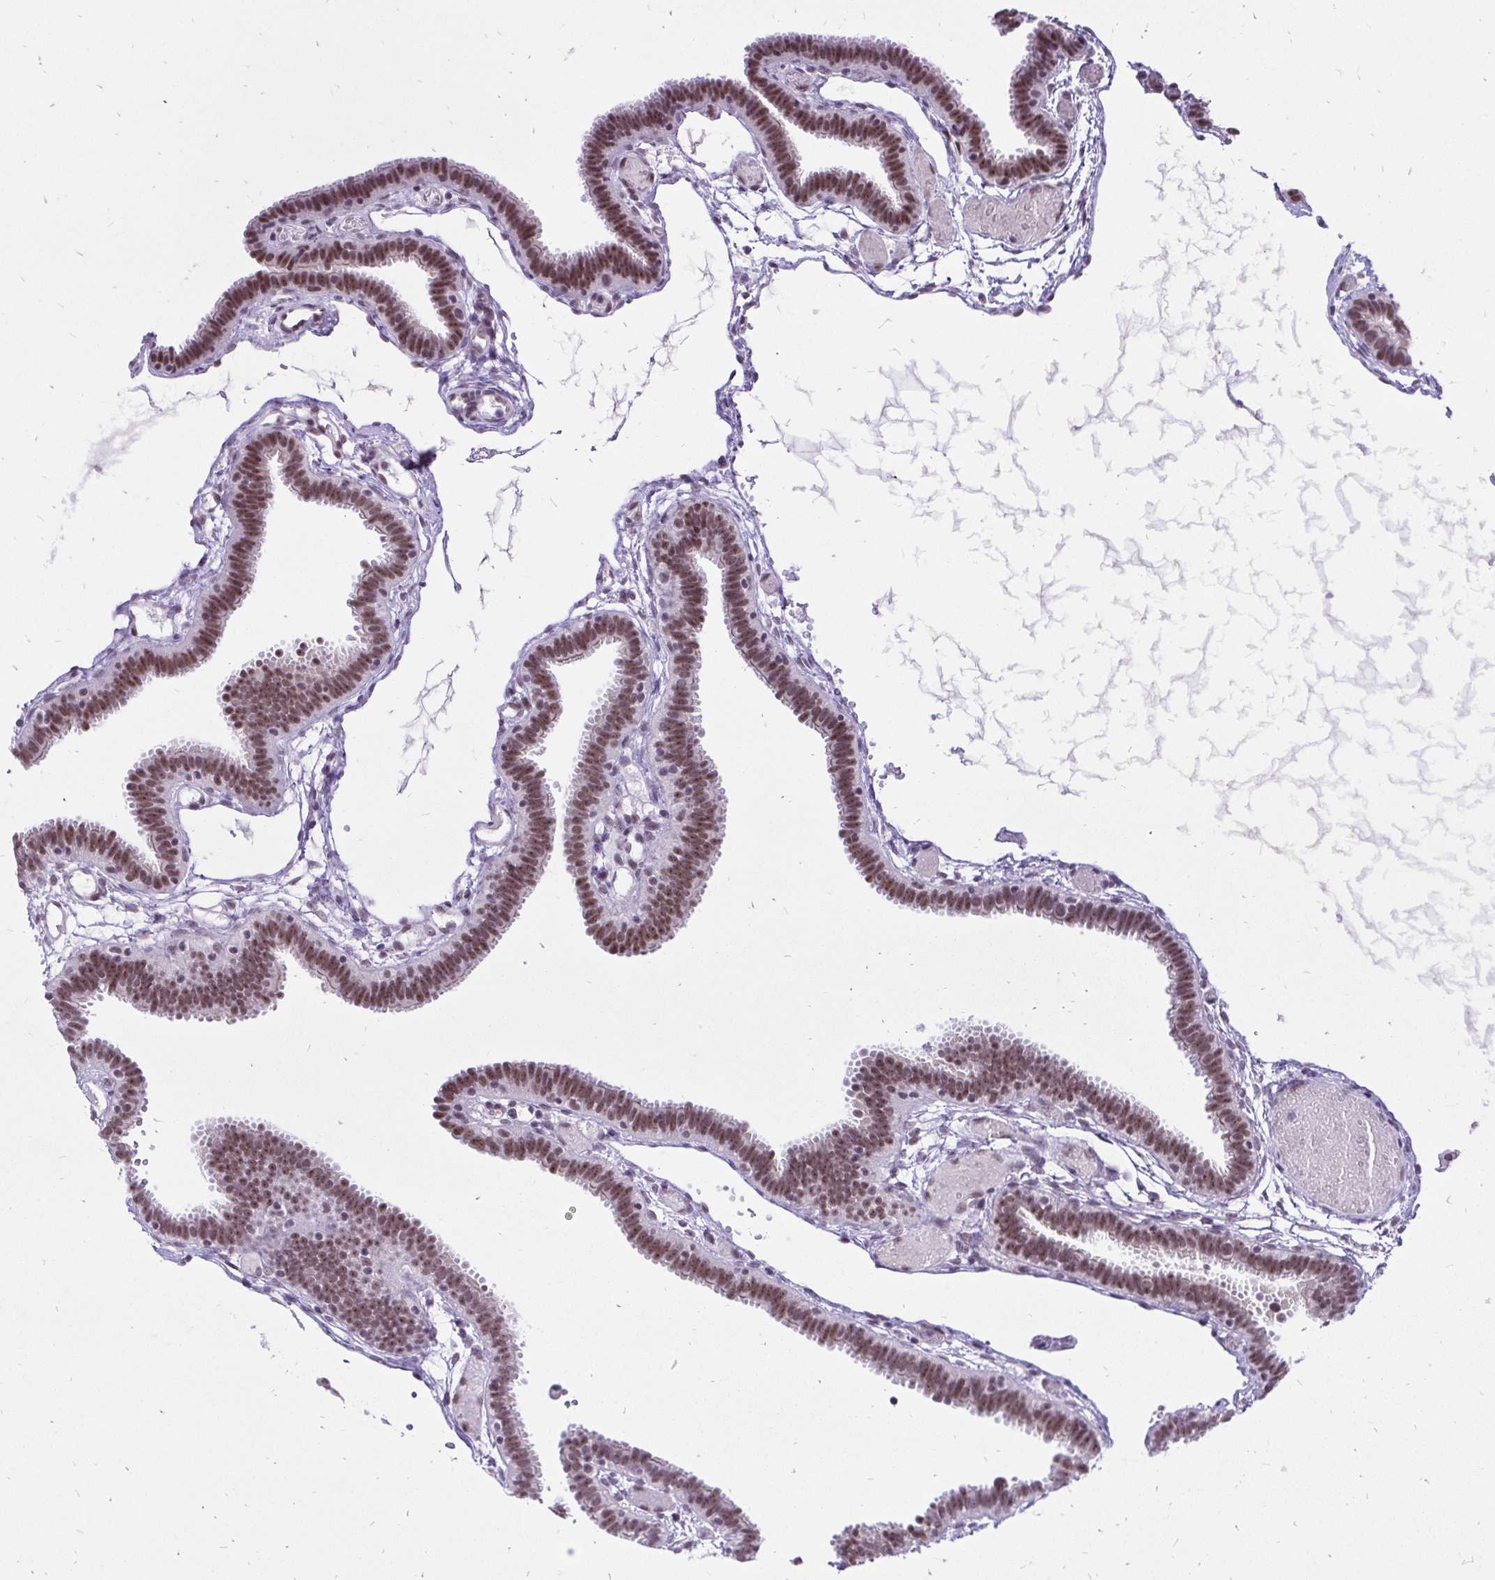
{"staining": {"intensity": "moderate", "quantity": ">75%", "location": "nuclear"}, "tissue": "fallopian tube", "cell_type": "Glandular cells", "image_type": "normal", "snomed": [{"axis": "morphology", "description": "Normal tissue, NOS"}, {"axis": "topography", "description": "Fallopian tube"}], "caption": "Fallopian tube stained for a protein (brown) shows moderate nuclear positive positivity in about >75% of glandular cells.", "gene": "ZNF860", "patient": {"sex": "female", "age": 37}}